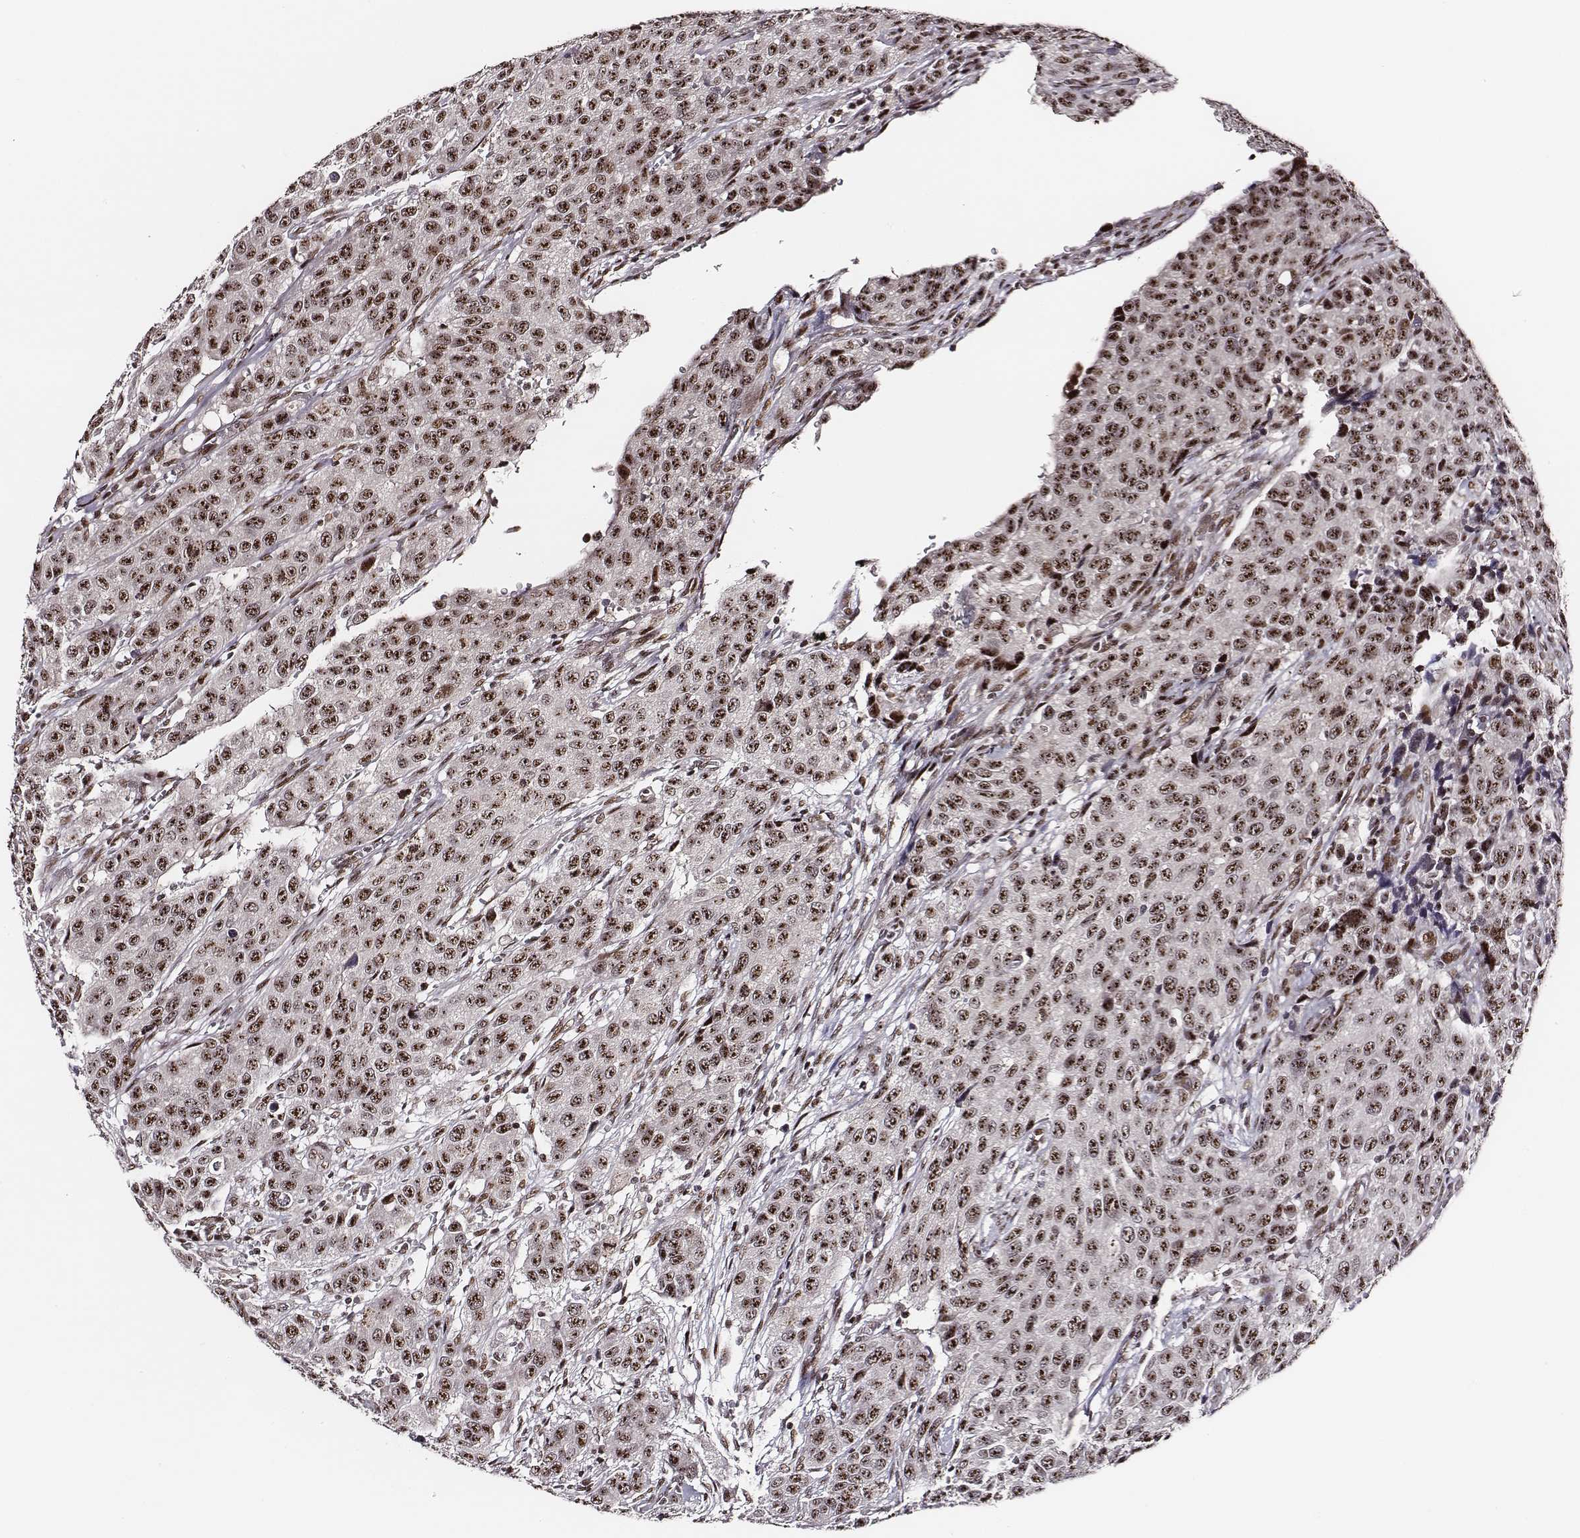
{"staining": {"intensity": "strong", "quantity": ">75%", "location": "nuclear"}, "tissue": "urothelial cancer", "cell_type": "Tumor cells", "image_type": "cancer", "snomed": [{"axis": "morphology", "description": "Urothelial carcinoma, High grade"}, {"axis": "topography", "description": "Urinary bladder"}], "caption": "Urothelial carcinoma (high-grade) was stained to show a protein in brown. There is high levels of strong nuclear positivity in about >75% of tumor cells.", "gene": "PPARA", "patient": {"sex": "female", "age": 58}}